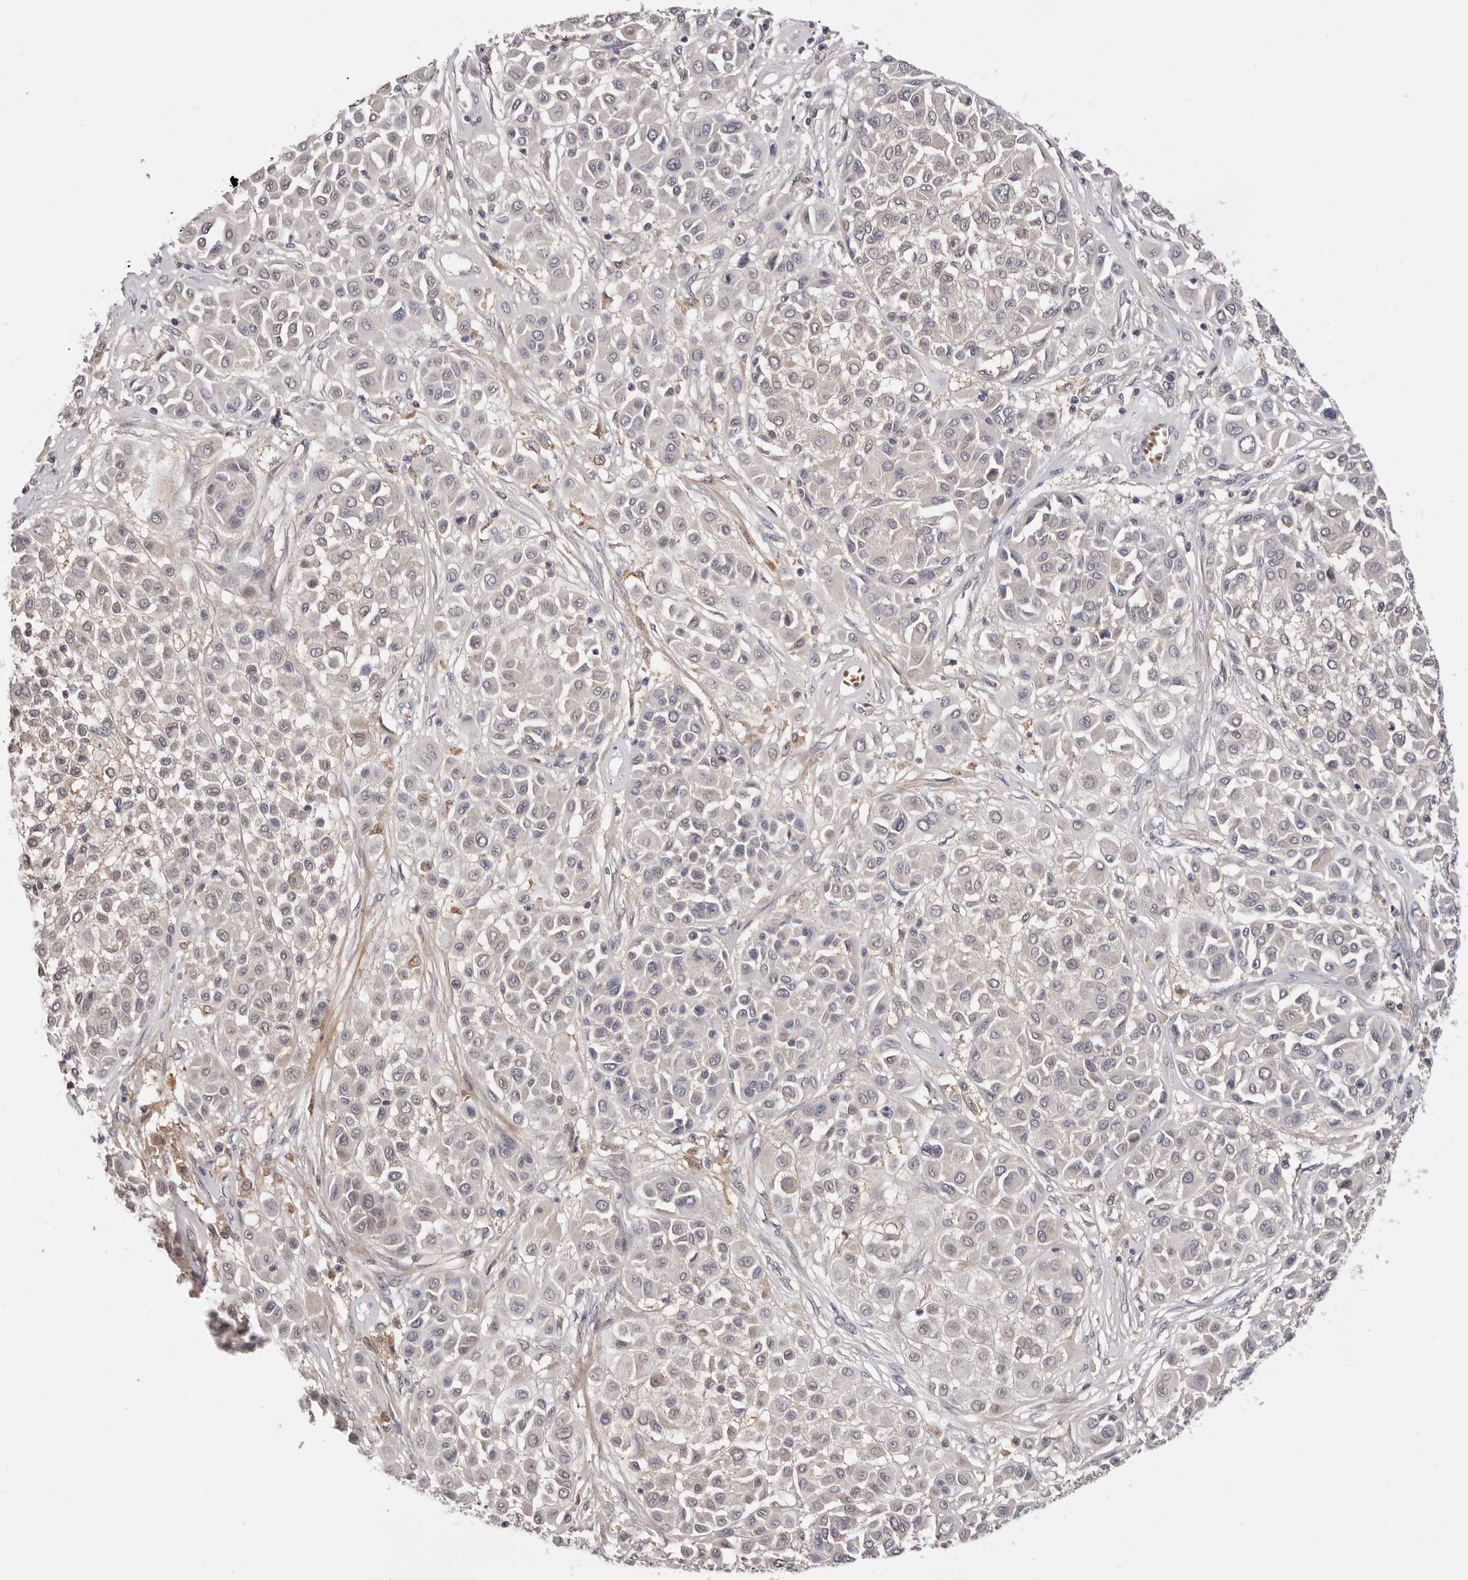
{"staining": {"intensity": "negative", "quantity": "none", "location": "none"}, "tissue": "melanoma", "cell_type": "Tumor cells", "image_type": "cancer", "snomed": [{"axis": "morphology", "description": "Malignant melanoma, Metastatic site"}, {"axis": "topography", "description": "Soft tissue"}], "caption": "Immunohistochemistry of human malignant melanoma (metastatic site) demonstrates no positivity in tumor cells. (DAB immunohistochemistry (IHC) visualized using brightfield microscopy, high magnification).", "gene": "DOP1A", "patient": {"sex": "male", "age": 41}}